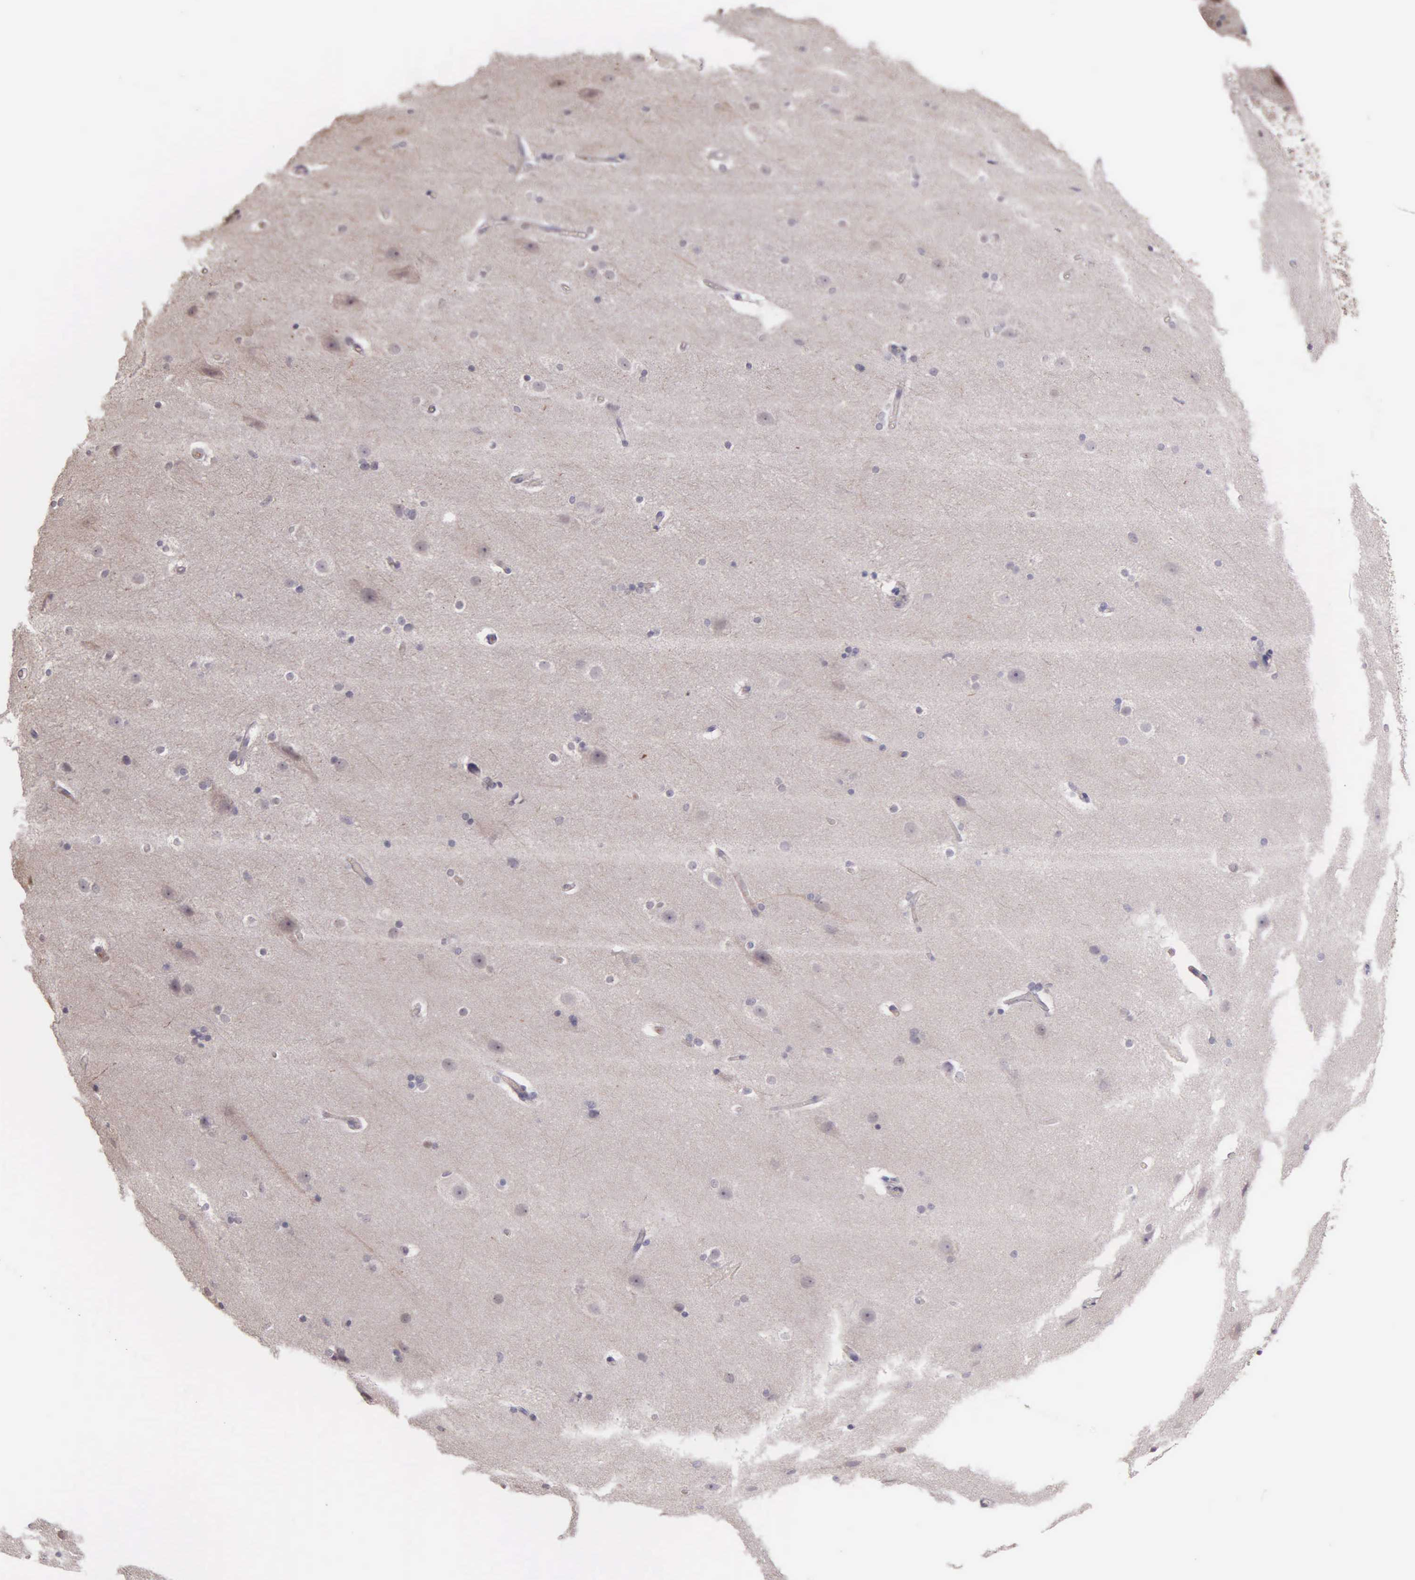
{"staining": {"intensity": "moderate", "quantity": "<25%", "location": "nuclear"}, "tissue": "cerebral cortex", "cell_type": "Endothelial cells", "image_type": "normal", "snomed": [{"axis": "morphology", "description": "Normal tissue, NOS"}, {"axis": "topography", "description": "Cerebral cortex"}, {"axis": "topography", "description": "Hippocampus"}], "caption": "Immunohistochemistry histopathology image of unremarkable cerebral cortex stained for a protein (brown), which displays low levels of moderate nuclear positivity in about <25% of endothelial cells.", "gene": "MCM5", "patient": {"sex": "female", "age": 19}}